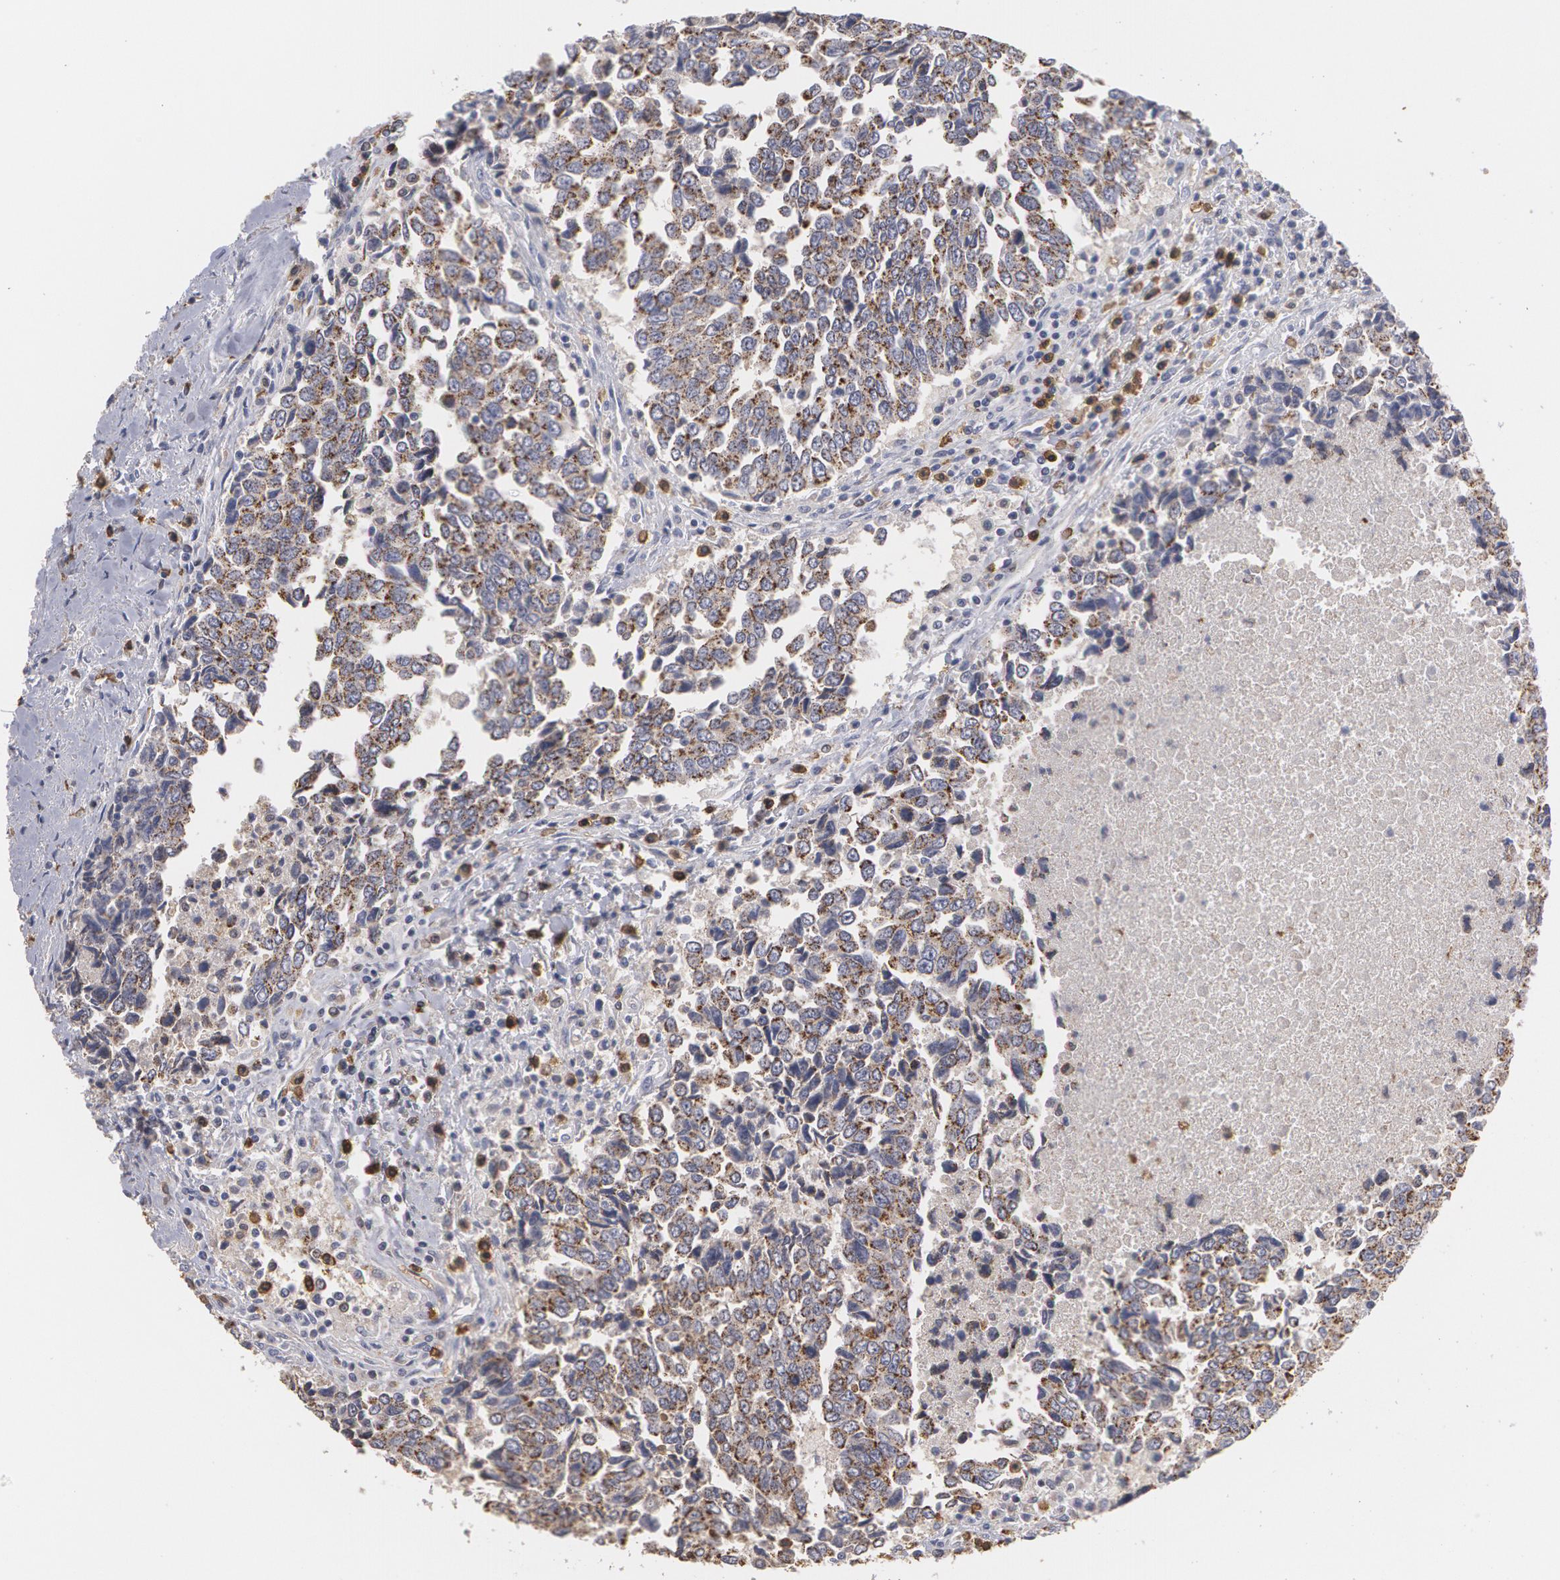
{"staining": {"intensity": "moderate", "quantity": ">75%", "location": "cytoplasmic/membranous"}, "tissue": "urothelial cancer", "cell_type": "Tumor cells", "image_type": "cancer", "snomed": [{"axis": "morphology", "description": "Urothelial carcinoma, High grade"}, {"axis": "topography", "description": "Urinary bladder"}], "caption": "Urothelial carcinoma (high-grade) stained with immunohistochemistry reveals moderate cytoplasmic/membranous positivity in approximately >75% of tumor cells.", "gene": "CAT", "patient": {"sex": "male", "age": 86}}